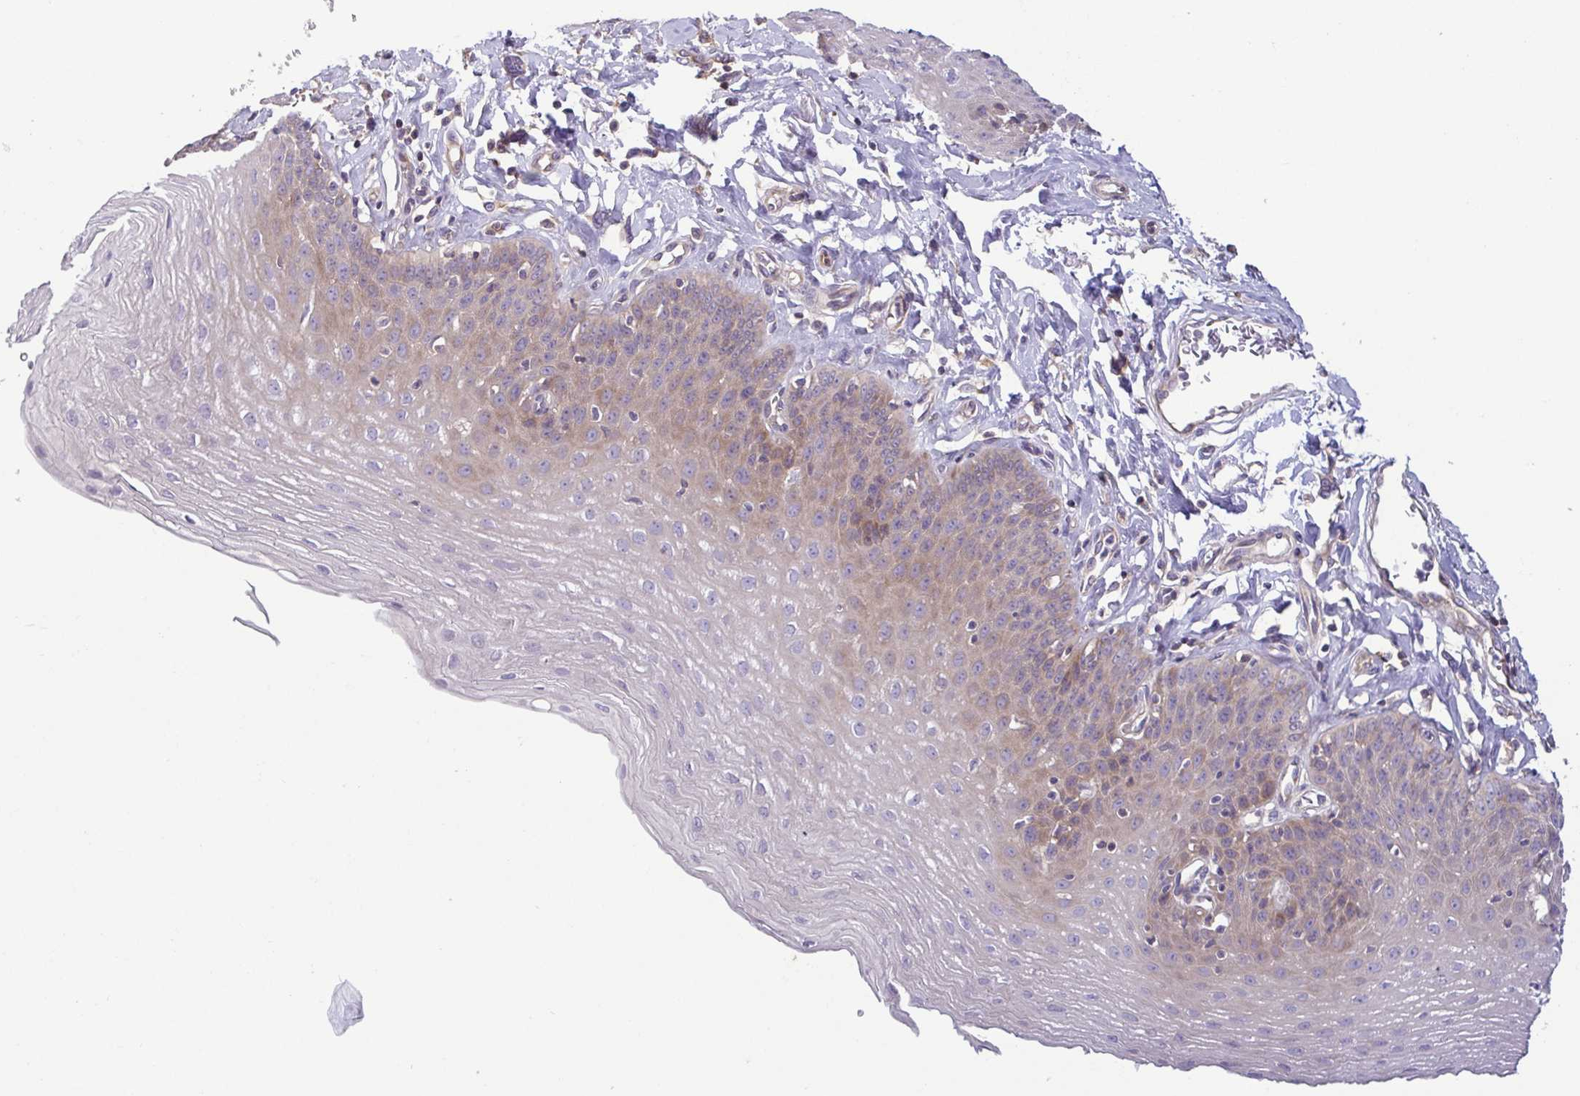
{"staining": {"intensity": "weak", "quantity": "25%-75%", "location": "cytoplasmic/membranous"}, "tissue": "esophagus", "cell_type": "Squamous epithelial cells", "image_type": "normal", "snomed": [{"axis": "morphology", "description": "Normal tissue, NOS"}, {"axis": "topography", "description": "Esophagus"}], "caption": "The immunohistochemical stain shows weak cytoplasmic/membranous positivity in squamous epithelial cells of benign esophagus. The staining is performed using DAB brown chromogen to label protein expression. The nuclei are counter-stained blue using hematoxylin.", "gene": "LMF2", "patient": {"sex": "female", "age": 81}}